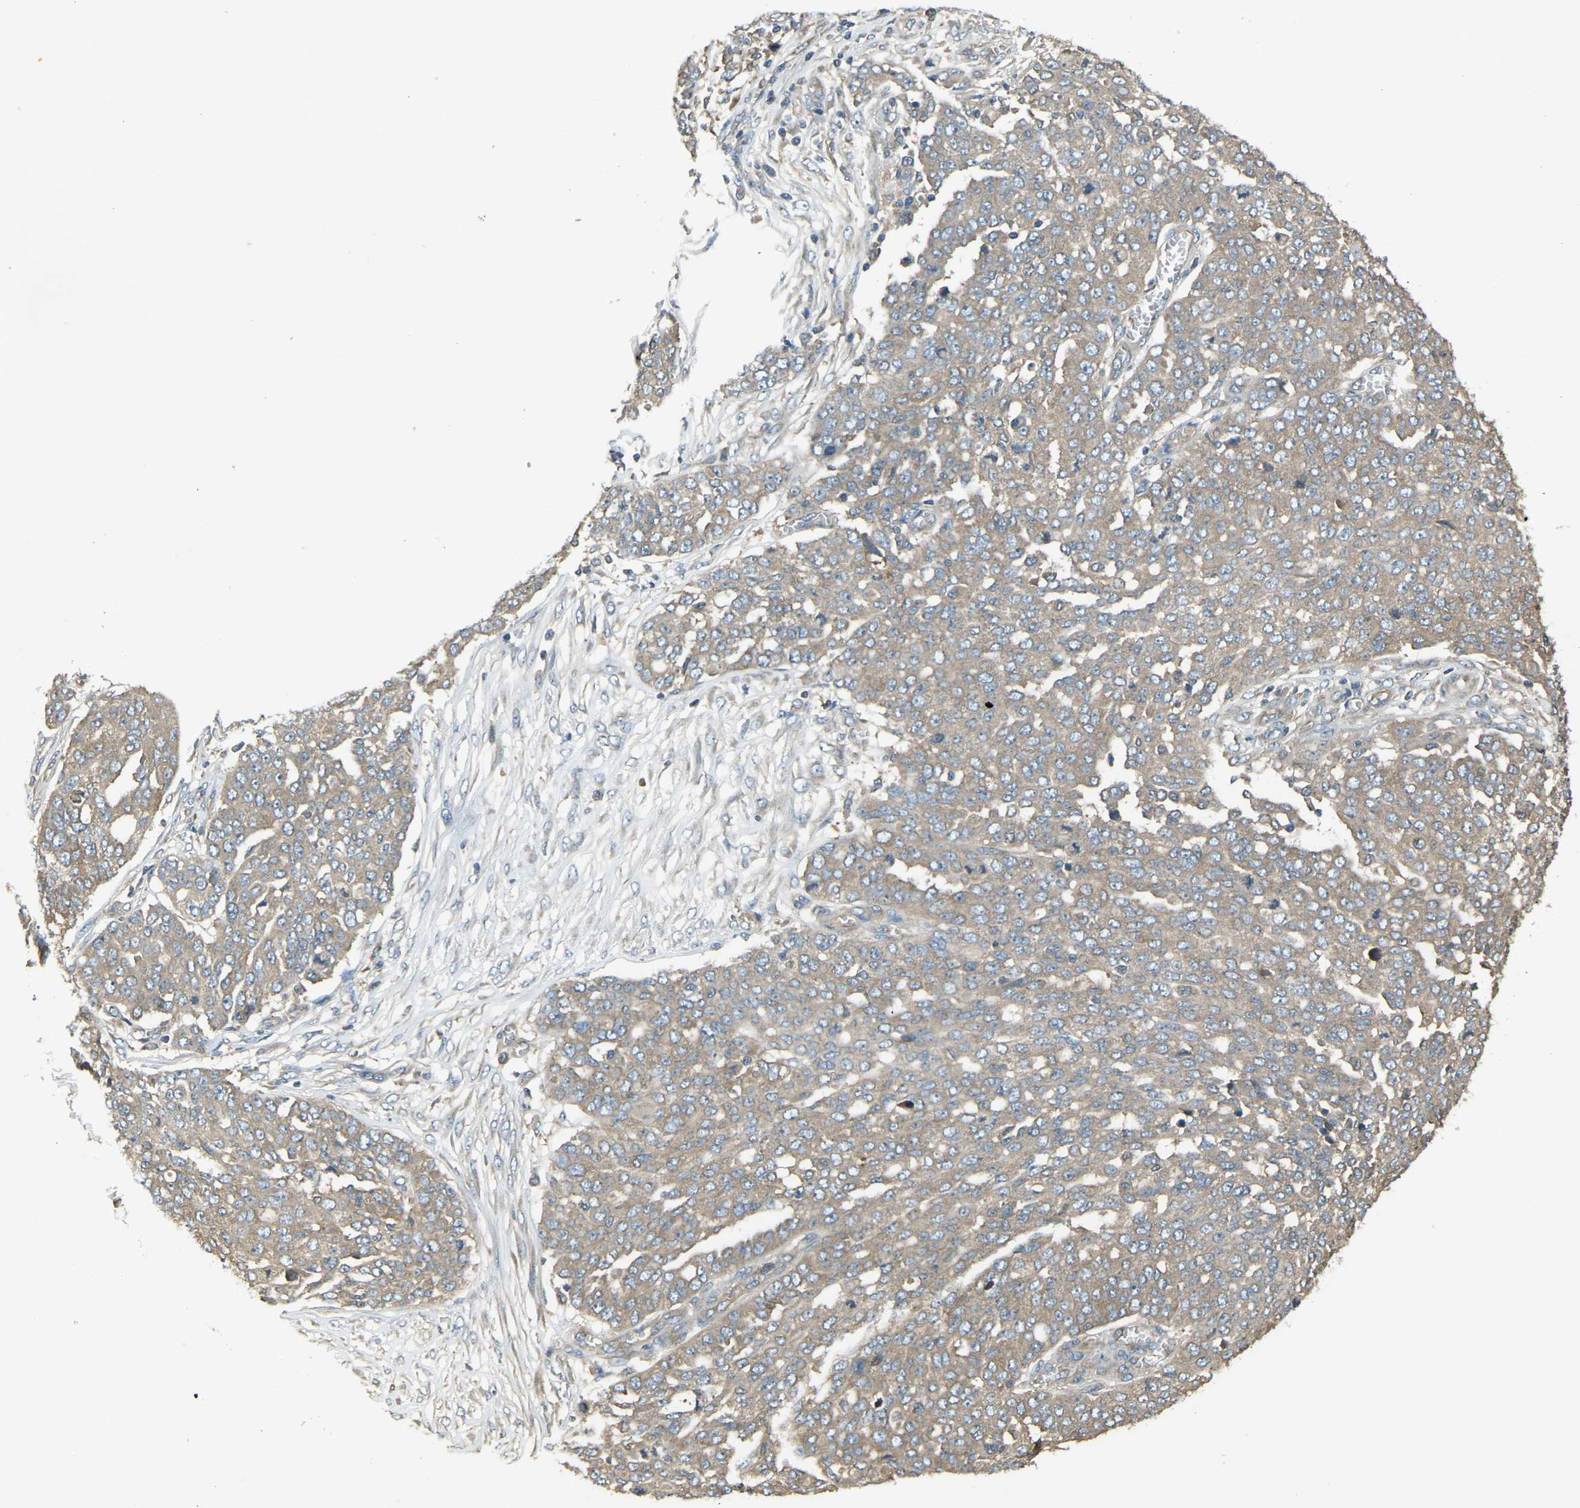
{"staining": {"intensity": "weak", "quantity": ">75%", "location": "cytoplasmic/membranous"}, "tissue": "ovarian cancer", "cell_type": "Tumor cells", "image_type": "cancer", "snomed": [{"axis": "morphology", "description": "Cystadenocarcinoma, serous, NOS"}, {"axis": "topography", "description": "Soft tissue"}, {"axis": "topography", "description": "Ovary"}], "caption": "Protein staining of ovarian serous cystadenocarcinoma tissue displays weak cytoplasmic/membranous expression in approximately >75% of tumor cells. (brown staining indicates protein expression, while blue staining denotes nuclei).", "gene": "AIMP1", "patient": {"sex": "female", "age": 57}}